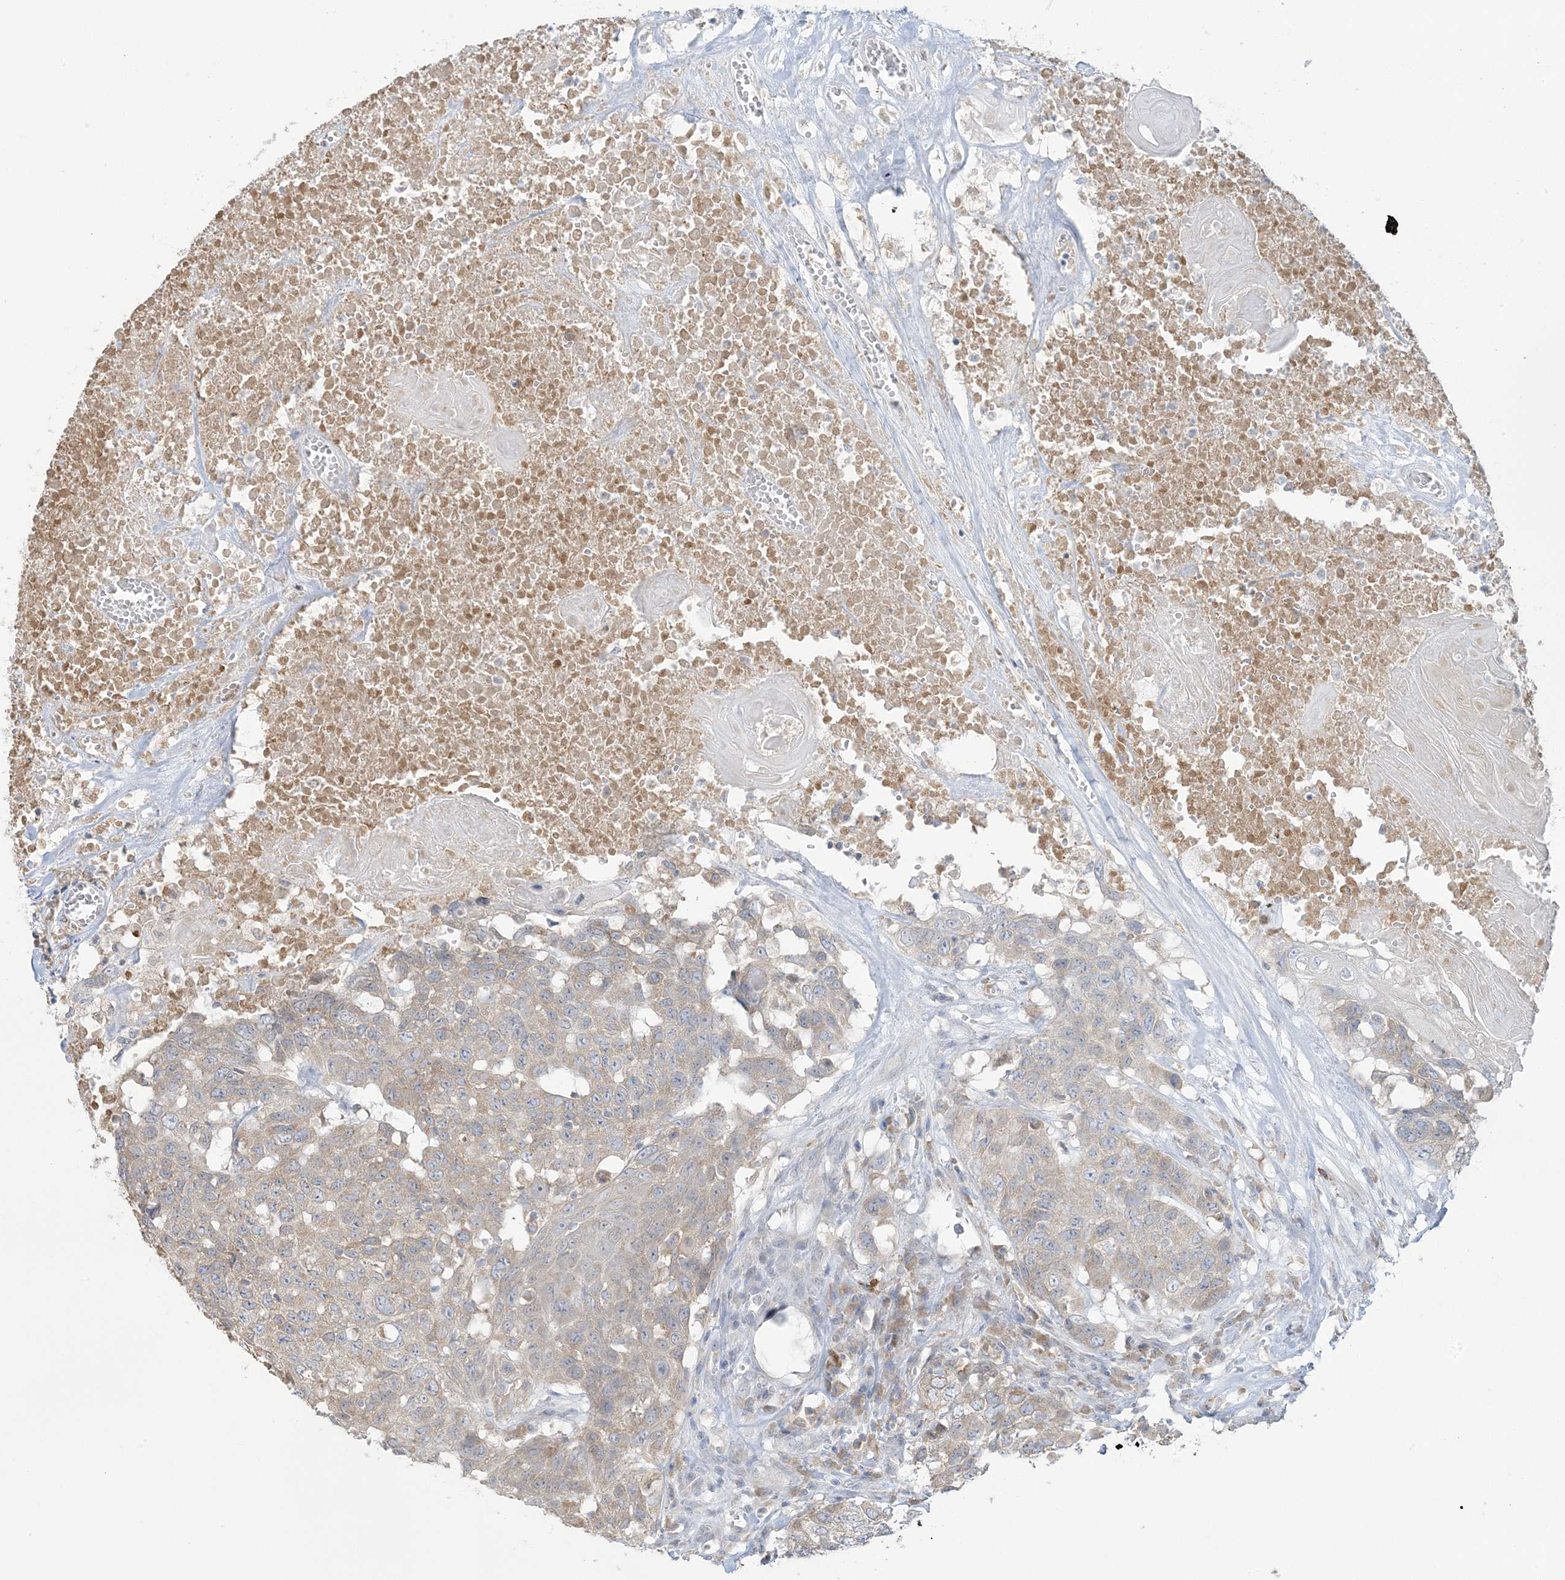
{"staining": {"intensity": "weak", "quantity": "<25%", "location": "cytoplasmic/membranous"}, "tissue": "head and neck cancer", "cell_type": "Tumor cells", "image_type": "cancer", "snomed": [{"axis": "morphology", "description": "Squamous cell carcinoma, NOS"}, {"axis": "topography", "description": "Head-Neck"}], "caption": "An image of human head and neck squamous cell carcinoma is negative for staining in tumor cells.", "gene": "EEFSEC", "patient": {"sex": "male", "age": 66}}